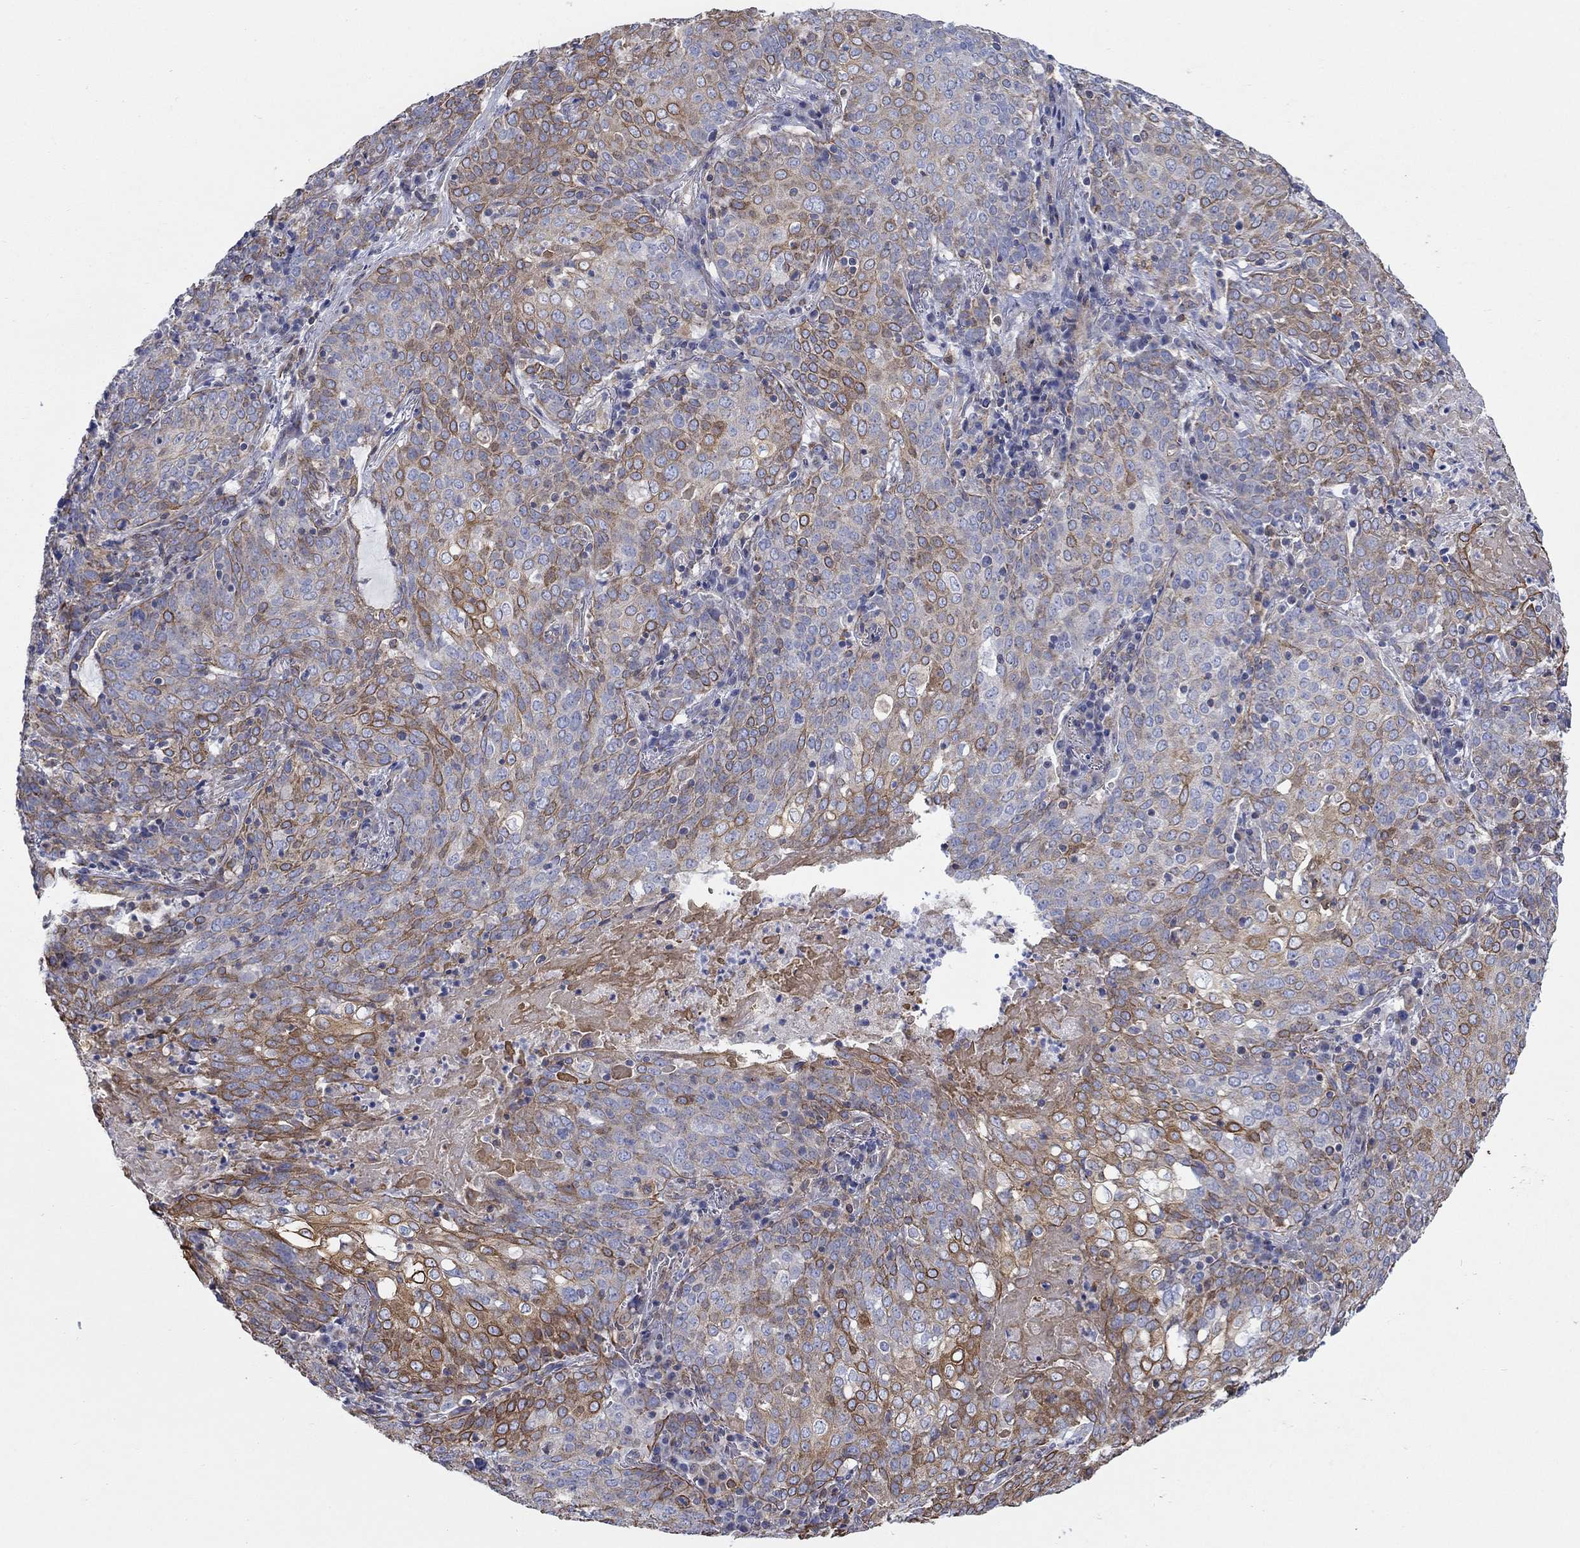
{"staining": {"intensity": "moderate", "quantity": "25%-75%", "location": "cytoplasmic/membranous"}, "tissue": "lung cancer", "cell_type": "Tumor cells", "image_type": "cancer", "snomed": [{"axis": "morphology", "description": "Squamous cell carcinoma, NOS"}, {"axis": "topography", "description": "Lung"}], "caption": "Squamous cell carcinoma (lung) stained with DAB (3,3'-diaminobenzidine) immunohistochemistry (IHC) displays medium levels of moderate cytoplasmic/membranous staining in approximately 25%-75% of tumor cells.", "gene": "FMN1", "patient": {"sex": "male", "age": 82}}